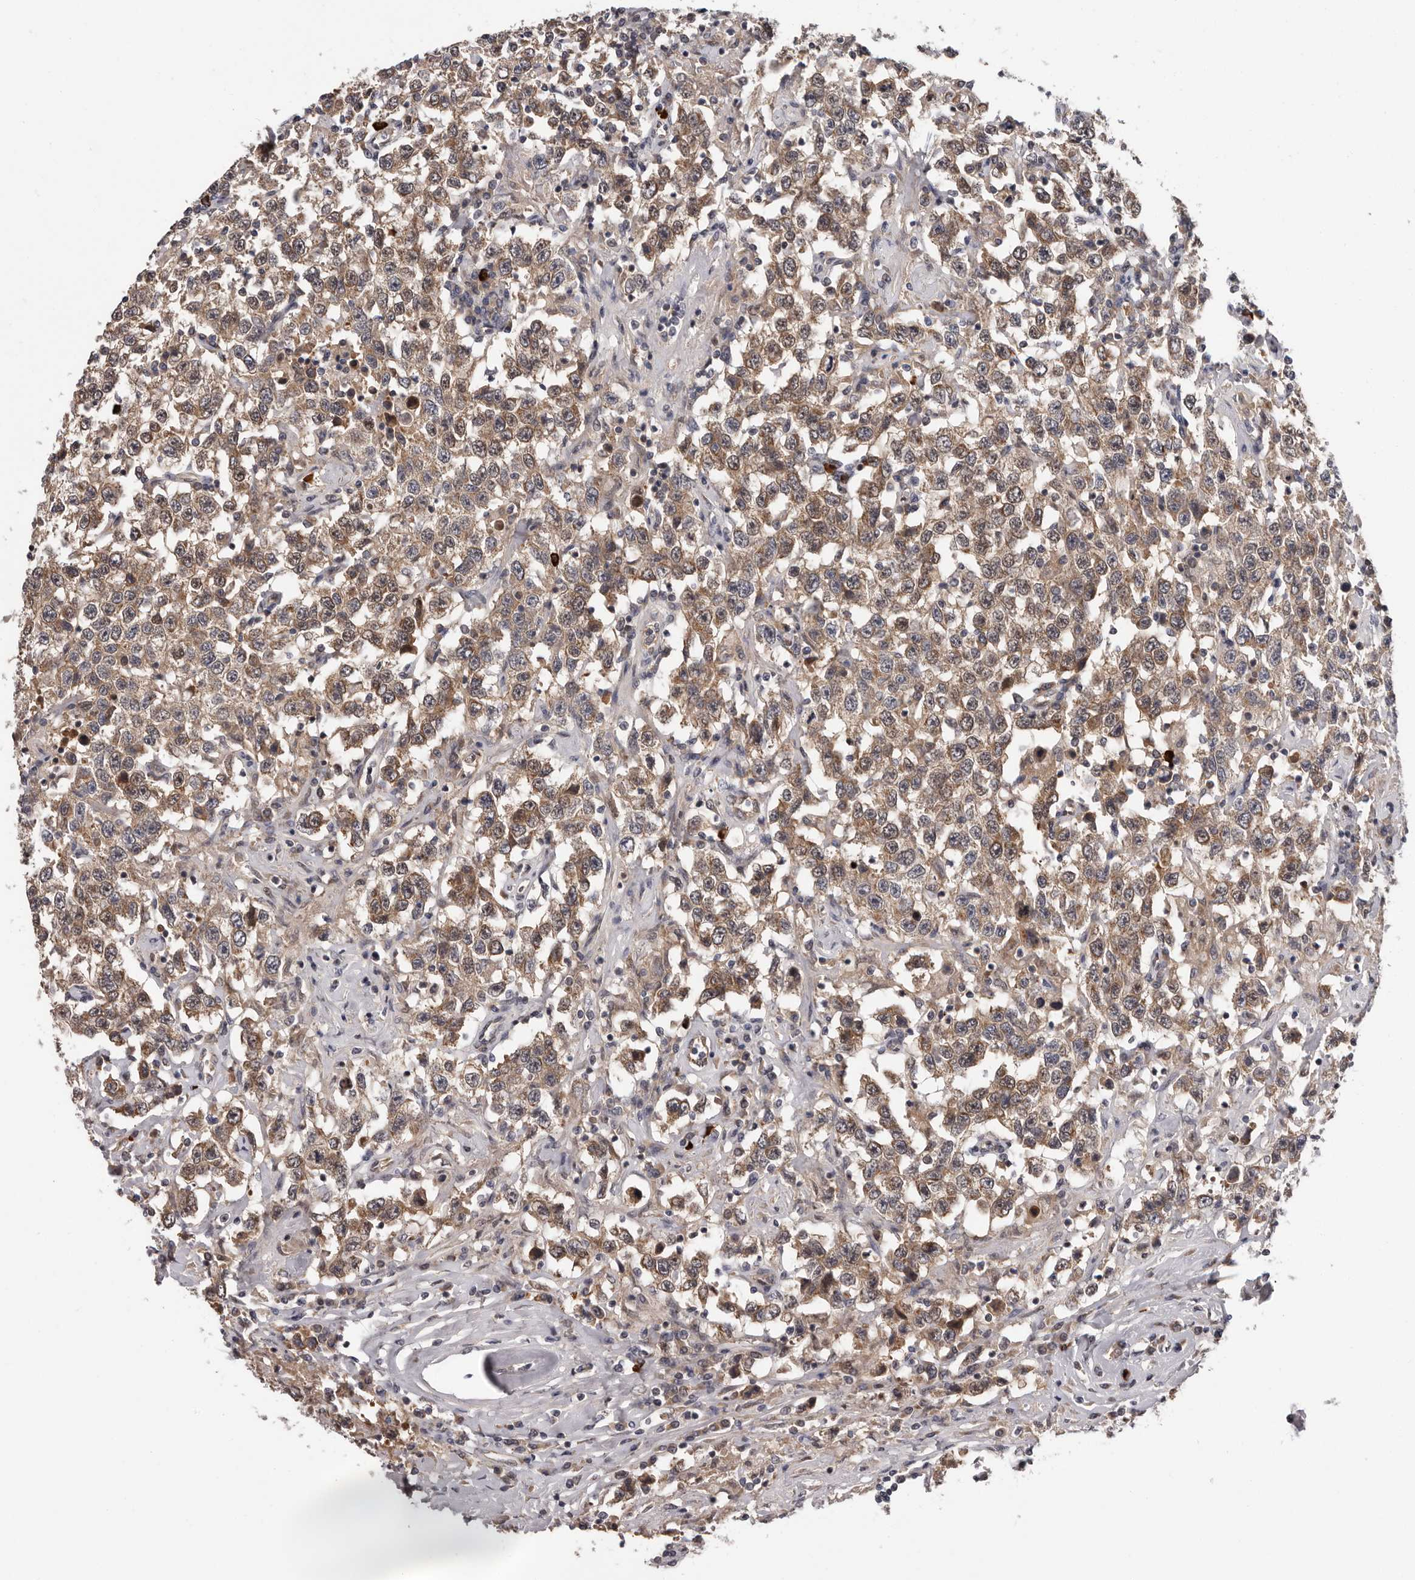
{"staining": {"intensity": "moderate", "quantity": ">75%", "location": "cytoplasmic/membranous"}, "tissue": "testis cancer", "cell_type": "Tumor cells", "image_type": "cancer", "snomed": [{"axis": "morphology", "description": "Seminoma, NOS"}, {"axis": "topography", "description": "Testis"}], "caption": "Immunohistochemistry micrograph of neoplastic tissue: human testis cancer (seminoma) stained using IHC reveals medium levels of moderate protein expression localized specifically in the cytoplasmic/membranous of tumor cells, appearing as a cytoplasmic/membranous brown color.", "gene": "MED8", "patient": {"sex": "male", "age": 41}}